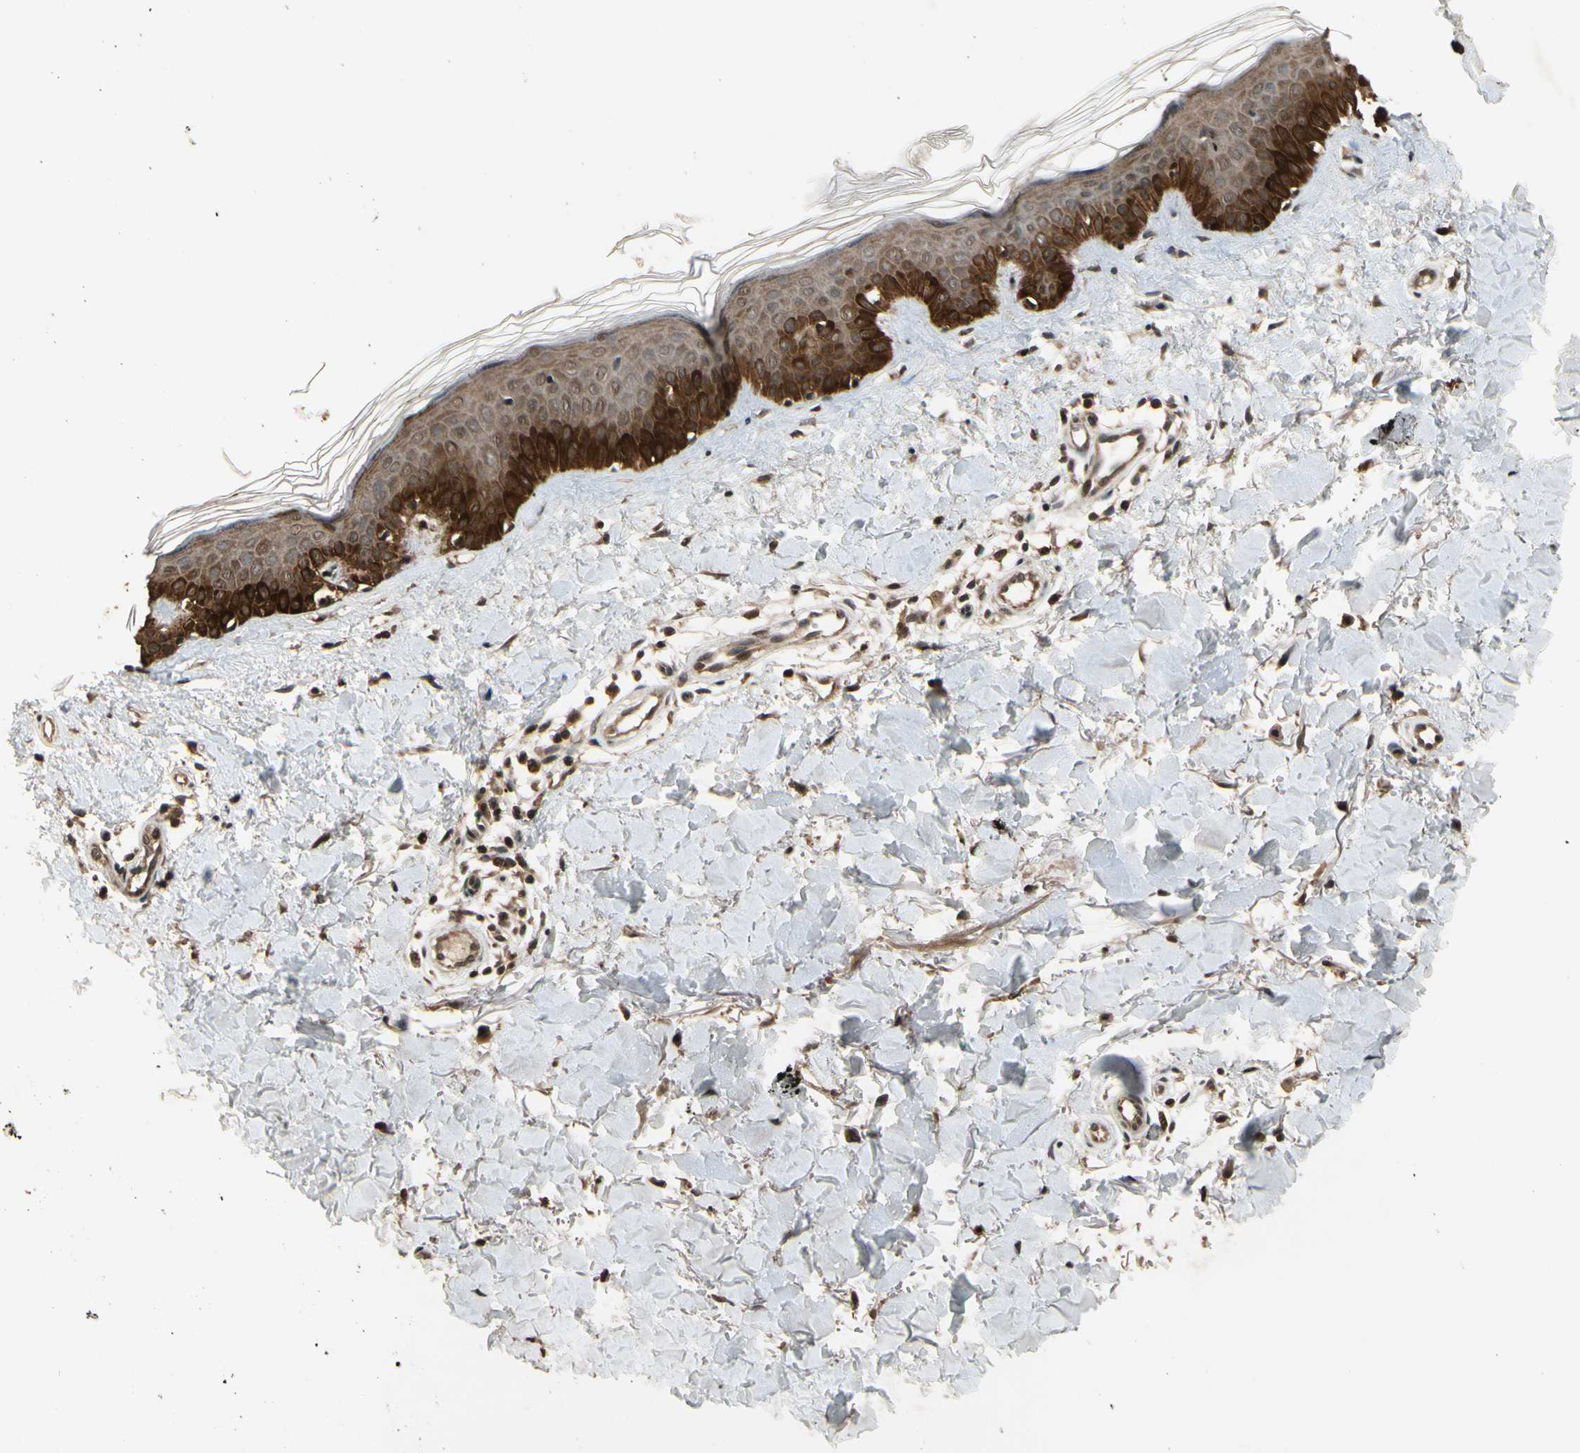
{"staining": {"intensity": "moderate", "quantity": ">75%", "location": "cytoplasmic/membranous,nuclear"}, "tissue": "skin", "cell_type": "Fibroblasts", "image_type": "normal", "snomed": [{"axis": "morphology", "description": "Normal tissue, NOS"}, {"axis": "topography", "description": "Skin"}], "caption": "The immunohistochemical stain shows moderate cytoplasmic/membranous,nuclear staining in fibroblasts of unremarkable skin.", "gene": "TMEM230", "patient": {"sex": "male", "age": 67}}